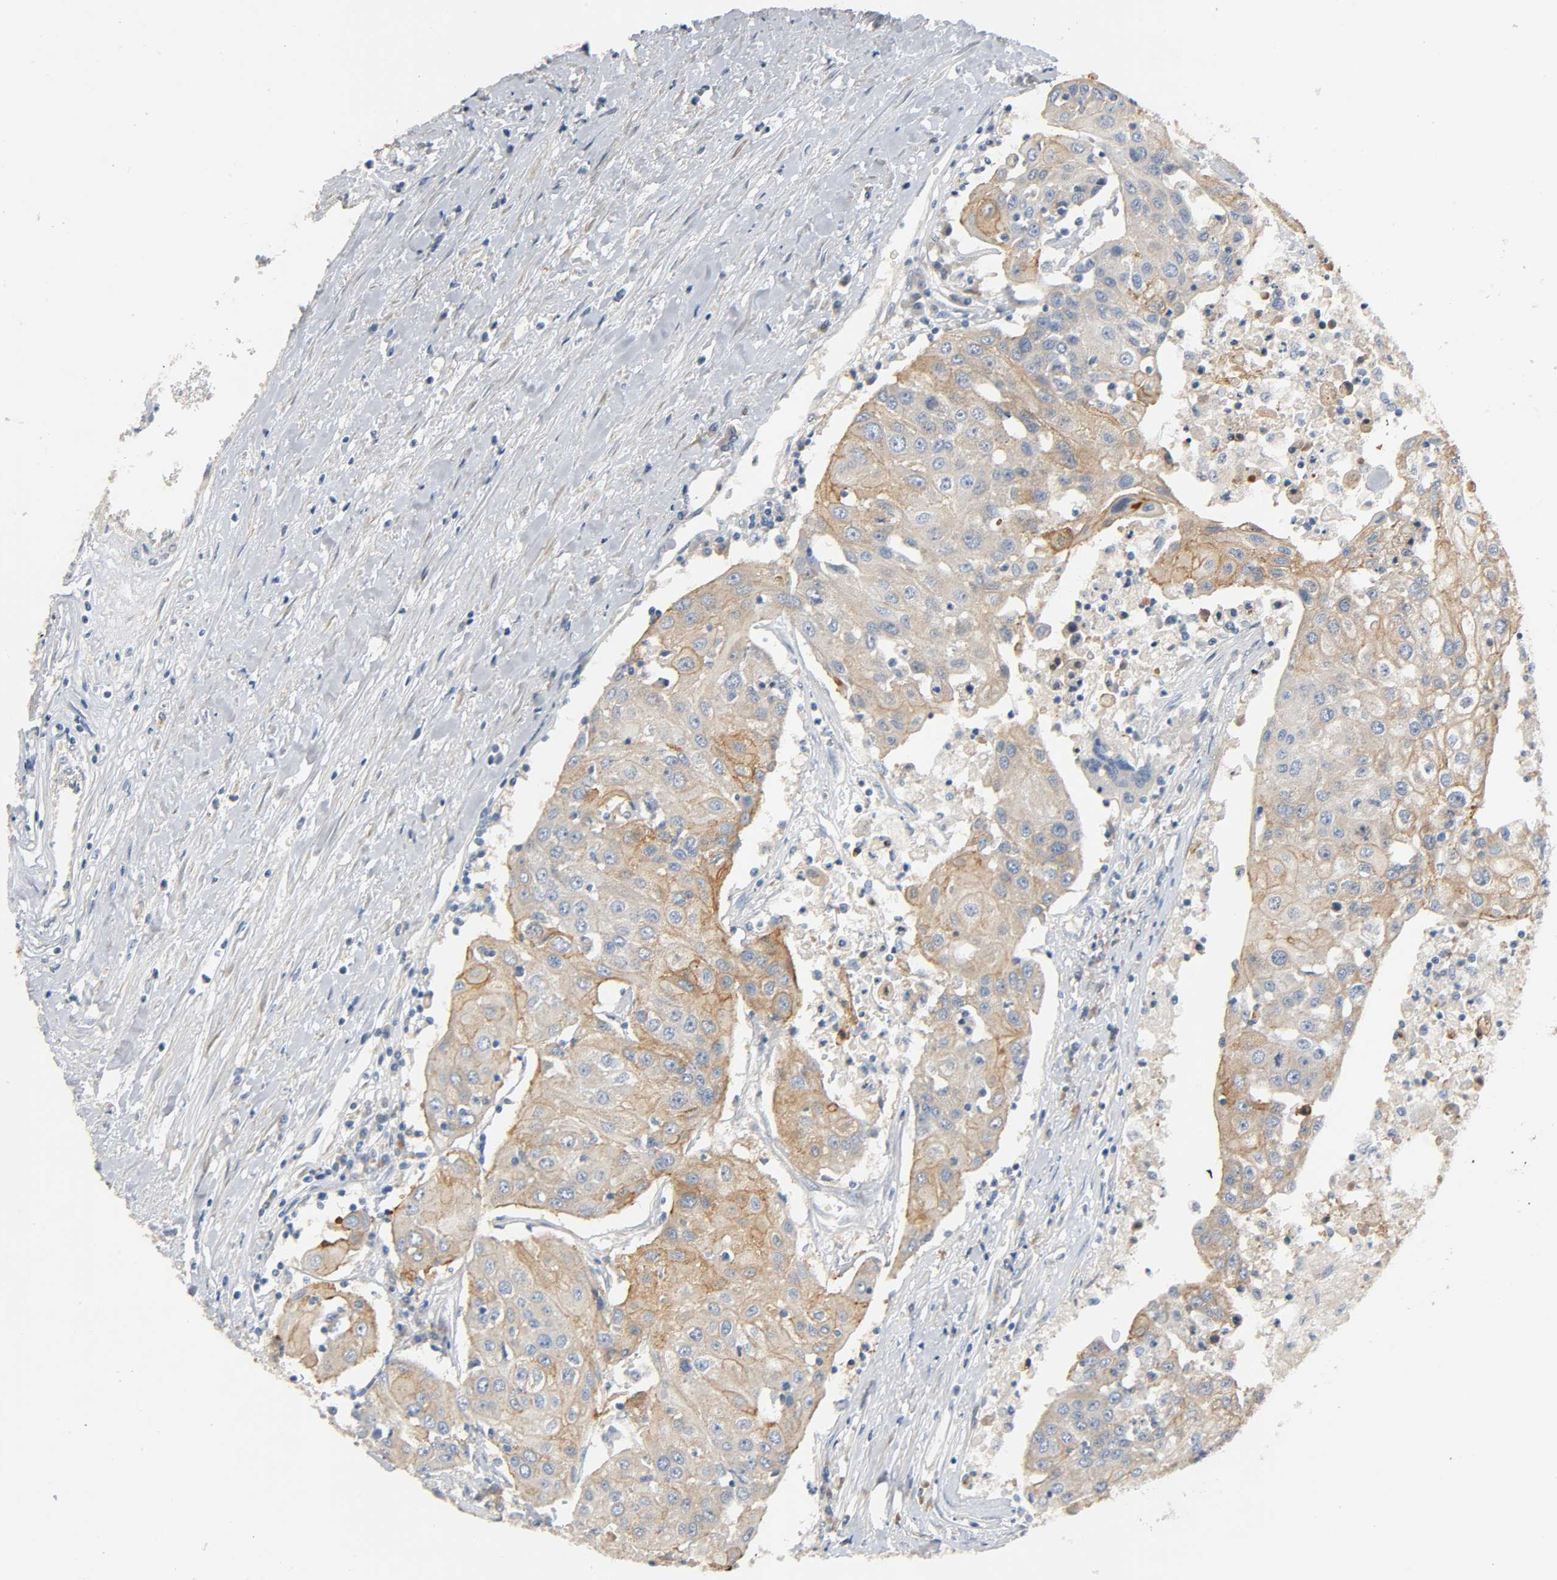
{"staining": {"intensity": "moderate", "quantity": ">75%", "location": "cytoplasmic/membranous"}, "tissue": "urothelial cancer", "cell_type": "Tumor cells", "image_type": "cancer", "snomed": [{"axis": "morphology", "description": "Urothelial carcinoma, High grade"}, {"axis": "topography", "description": "Urinary bladder"}], "caption": "An image showing moderate cytoplasmic/membranous staining in about >75% of tumor cells in urothelial carcinoma (high-grade), as visualized by brown immunohistochemical staining.", "gene": "ARPC1A", "patient": {"sex": "female", "age": 85}}